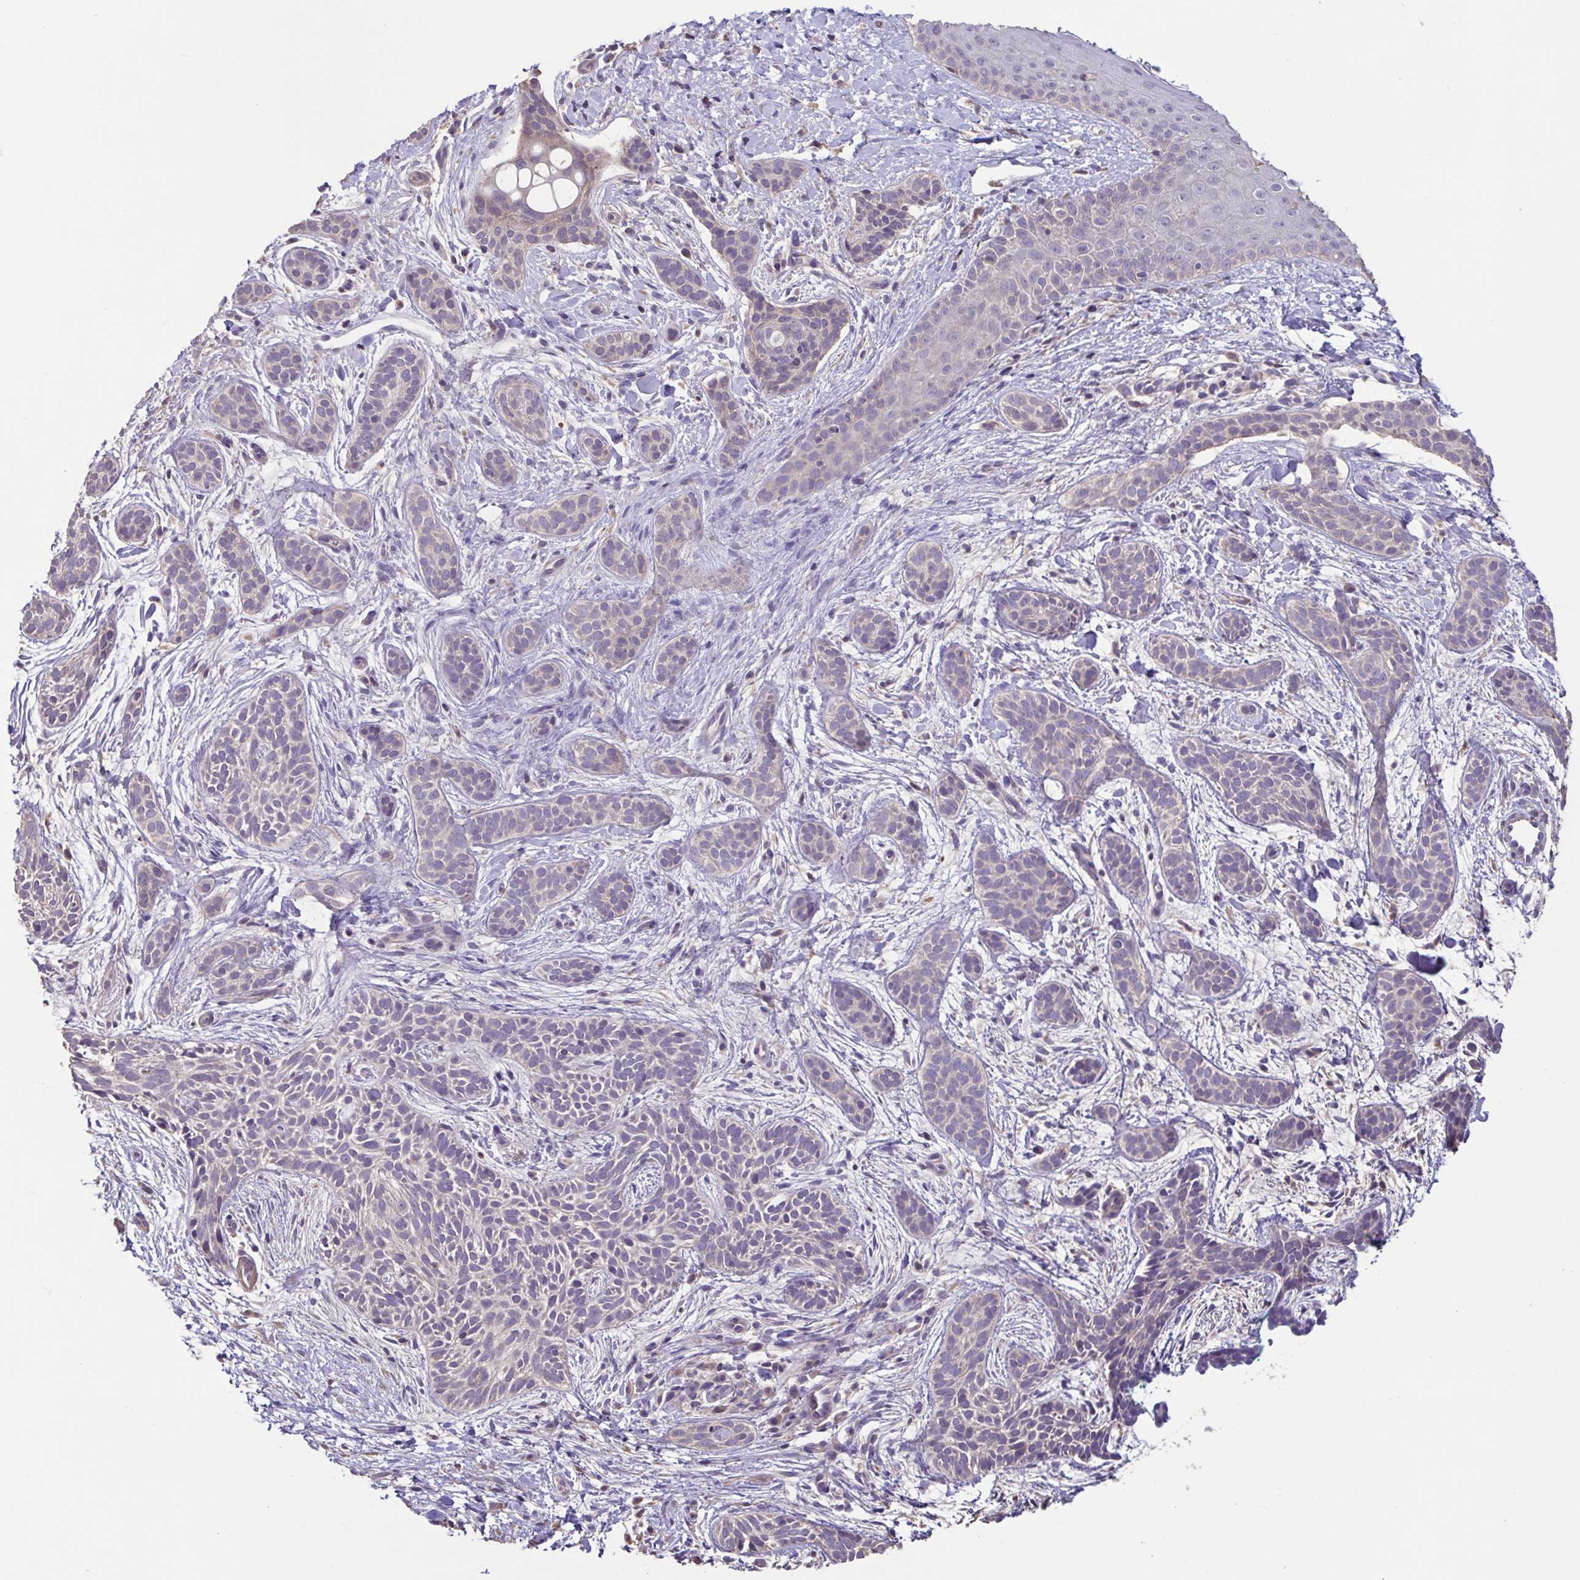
{"staining": {"intensity": "negative", "quantity": "none", "location": "none"}, "tissue": "skin cancer", "cell_type": "Tumor cells", "image_type": "cancer", "snomed": [{"axis": "morphology", "description": "Basal cell carcinoma"}, {"axis": "topography", "description": "Skin"}], "caption": "The histopathology image demonstrates no significant staining in tumor cells of skin cancer.", "gene": "ACTRT2", "patient": {"sex": "male", "age": 63}}